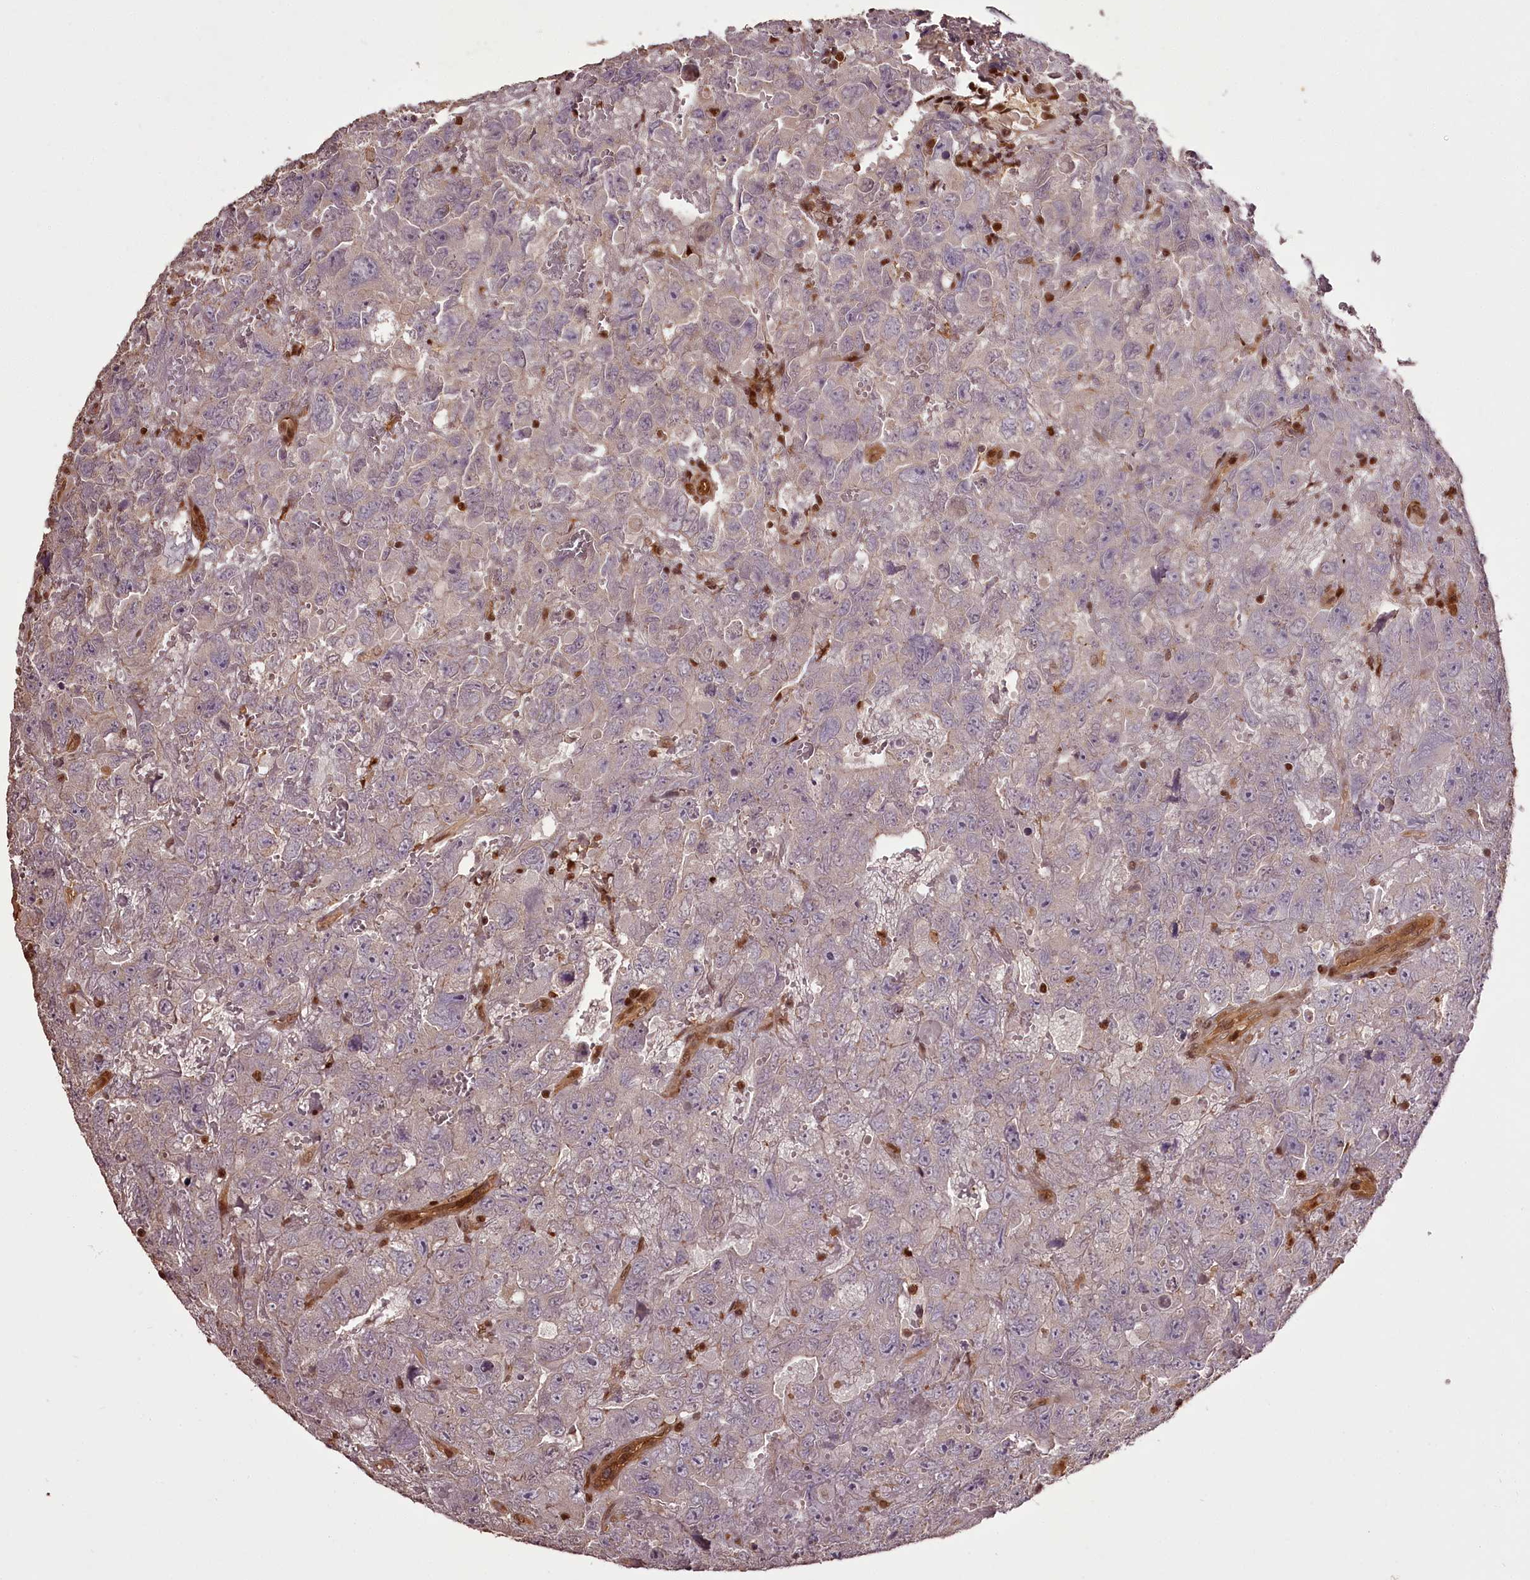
{"staining": {"intensity": "negative", "quantity": "none", "location": "none"}, "tissue": "testis cancer", "cell_type": "Tumor cells", "image_type": "cancer", "snomed": [{"axis": "morphology", "description": "Carcinoma, Embryonal, NOS"}, {"axis": "topography", "description": "Testis"}], "caption": "Immunohistochemical staining of human testis cancer (embryonal carcinoma) shows no significant staining in tumor cells.", "gene": "NPRL2", "patient": {"sex": "male", "age": 45}}